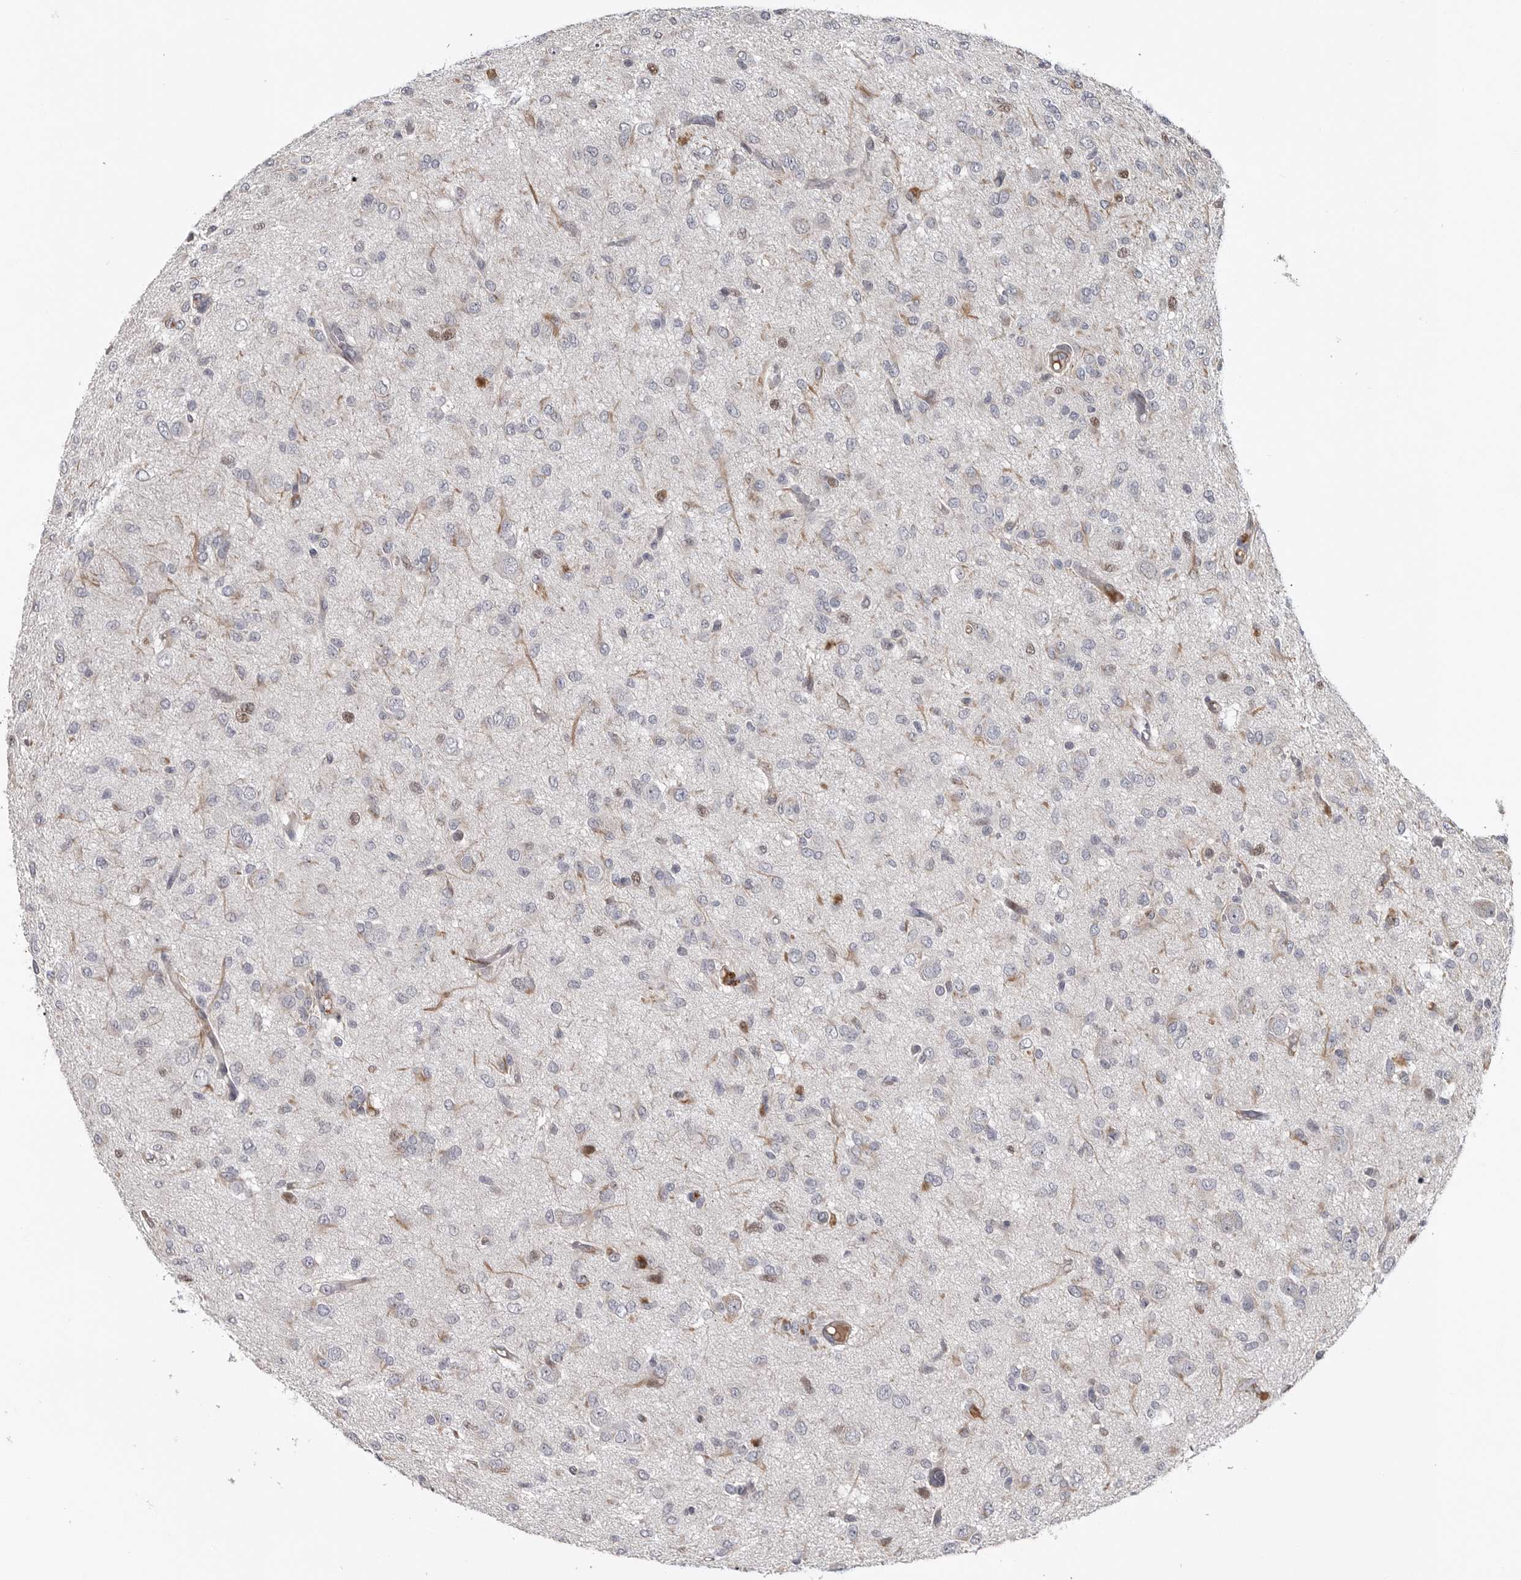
{"staining": {"intensity": "weak", "quantity": "<25%", "location": "cytoplasmic/membranous,nuclear"}, "tissue": "glioma", "cell_type": "Tumor cells", "image_type": "cancer", "snomed": [{"axis": "morphology", "description": "Glioma, malignant, High grade"}, {"axis": "topography", "description": "Brain"}], "caption": "This is a micrograph of immunohistochemistry (IHC) staining of glioma, which shows no expression in tumor cells.", "gene": "ZNF277", "patient": {"sex": "female", "age": 59}}